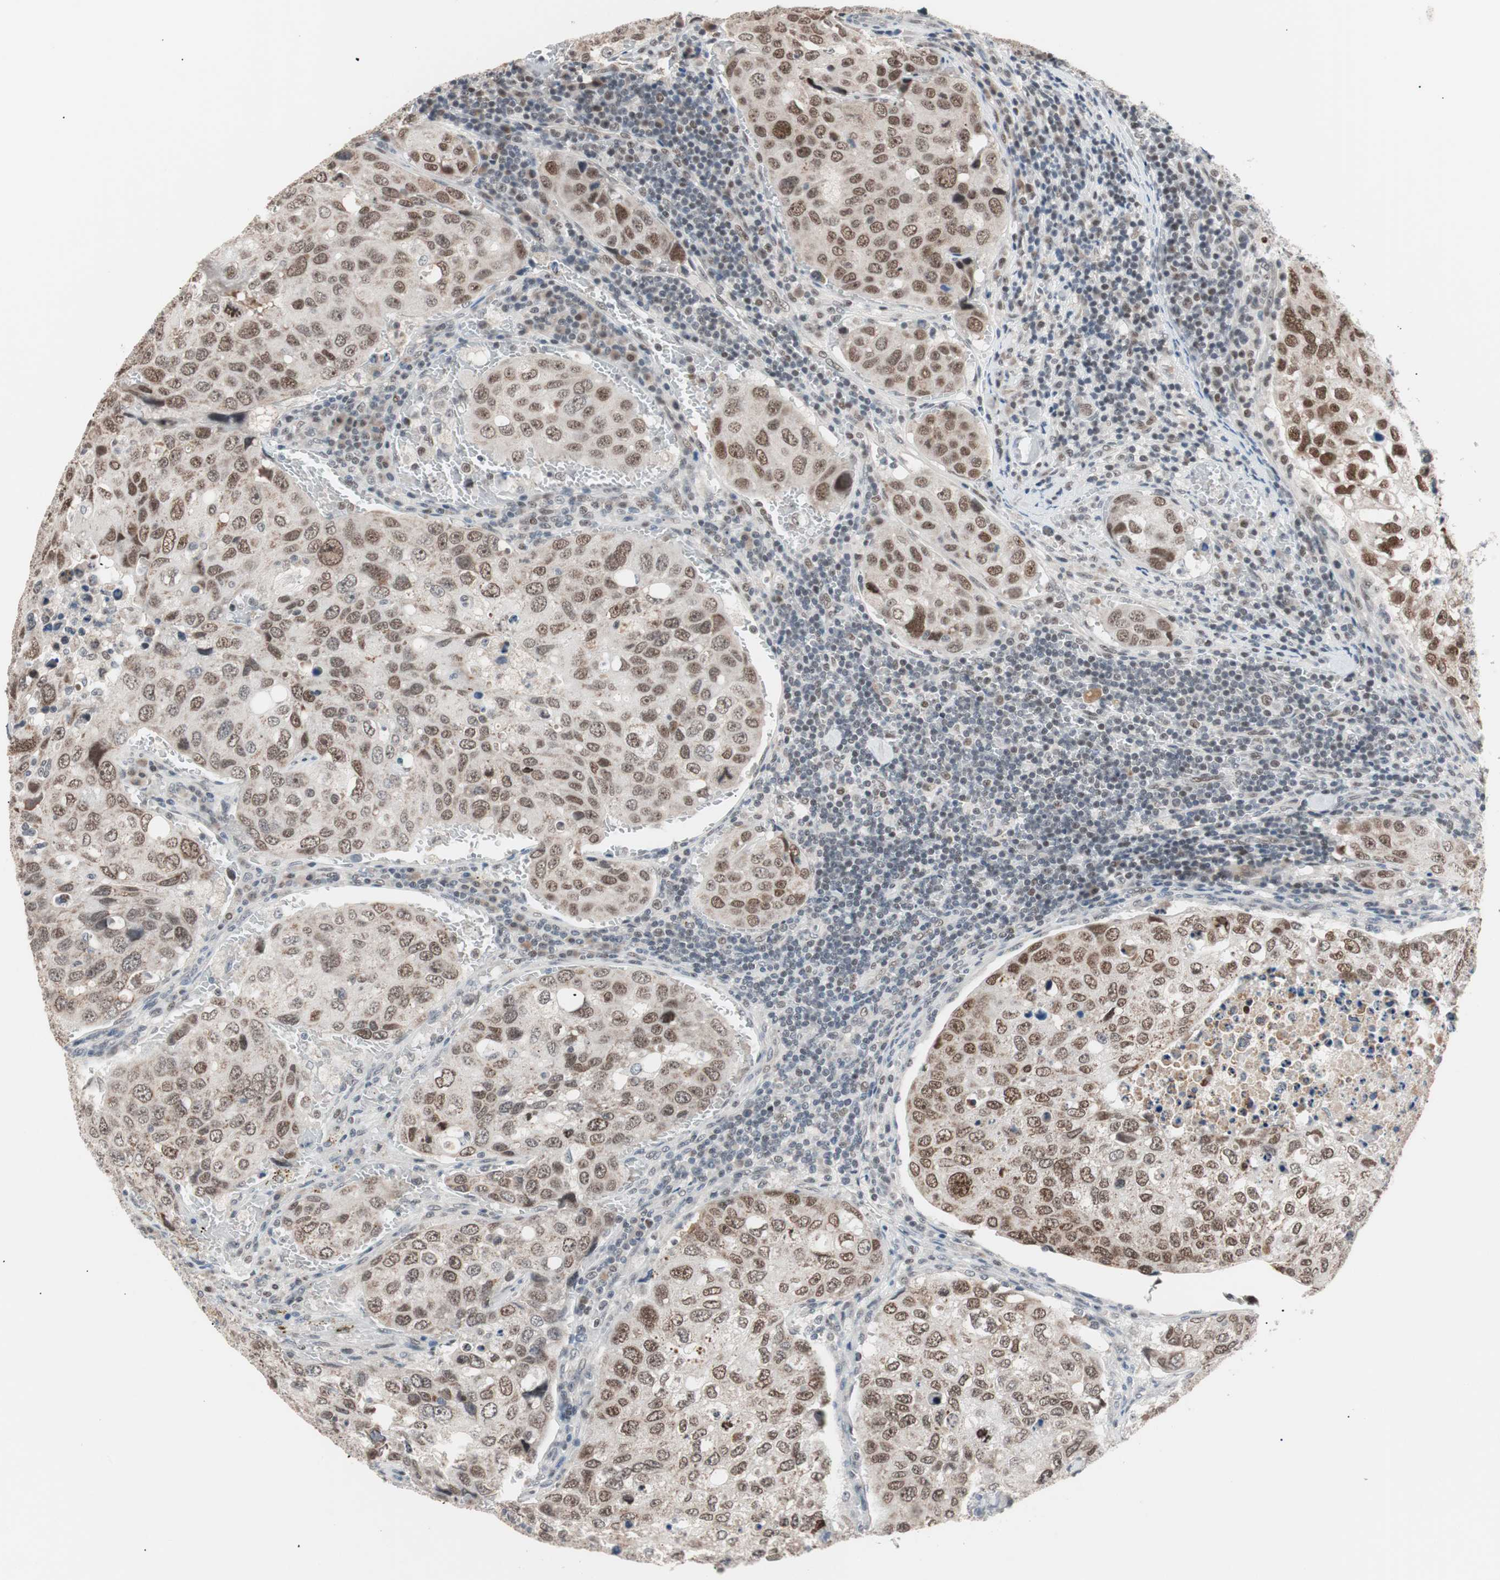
{"staining": {"intensity": "moderate", "quantity": ">75%", "location": "nuclear"}, "tissue": "urothelial cancer", "cell_type": "Tumor cells", "image_type": "cancer", "snomed": [{"axis": "morphology", "description": "Urothelial carcinoma, High grade"}, {"axis": "topography", "description": "Lymph node"}, {"axis": "topography", "description": "Urinary bladder"}], "caption": "Protein analysis of urothelial carcinoma (high-grade) tissue demonstrates moderate nuclear staining in about >75% of tumor cells.", "gene": "LIG3", "patient": {"sex": "male", "age": 51}}